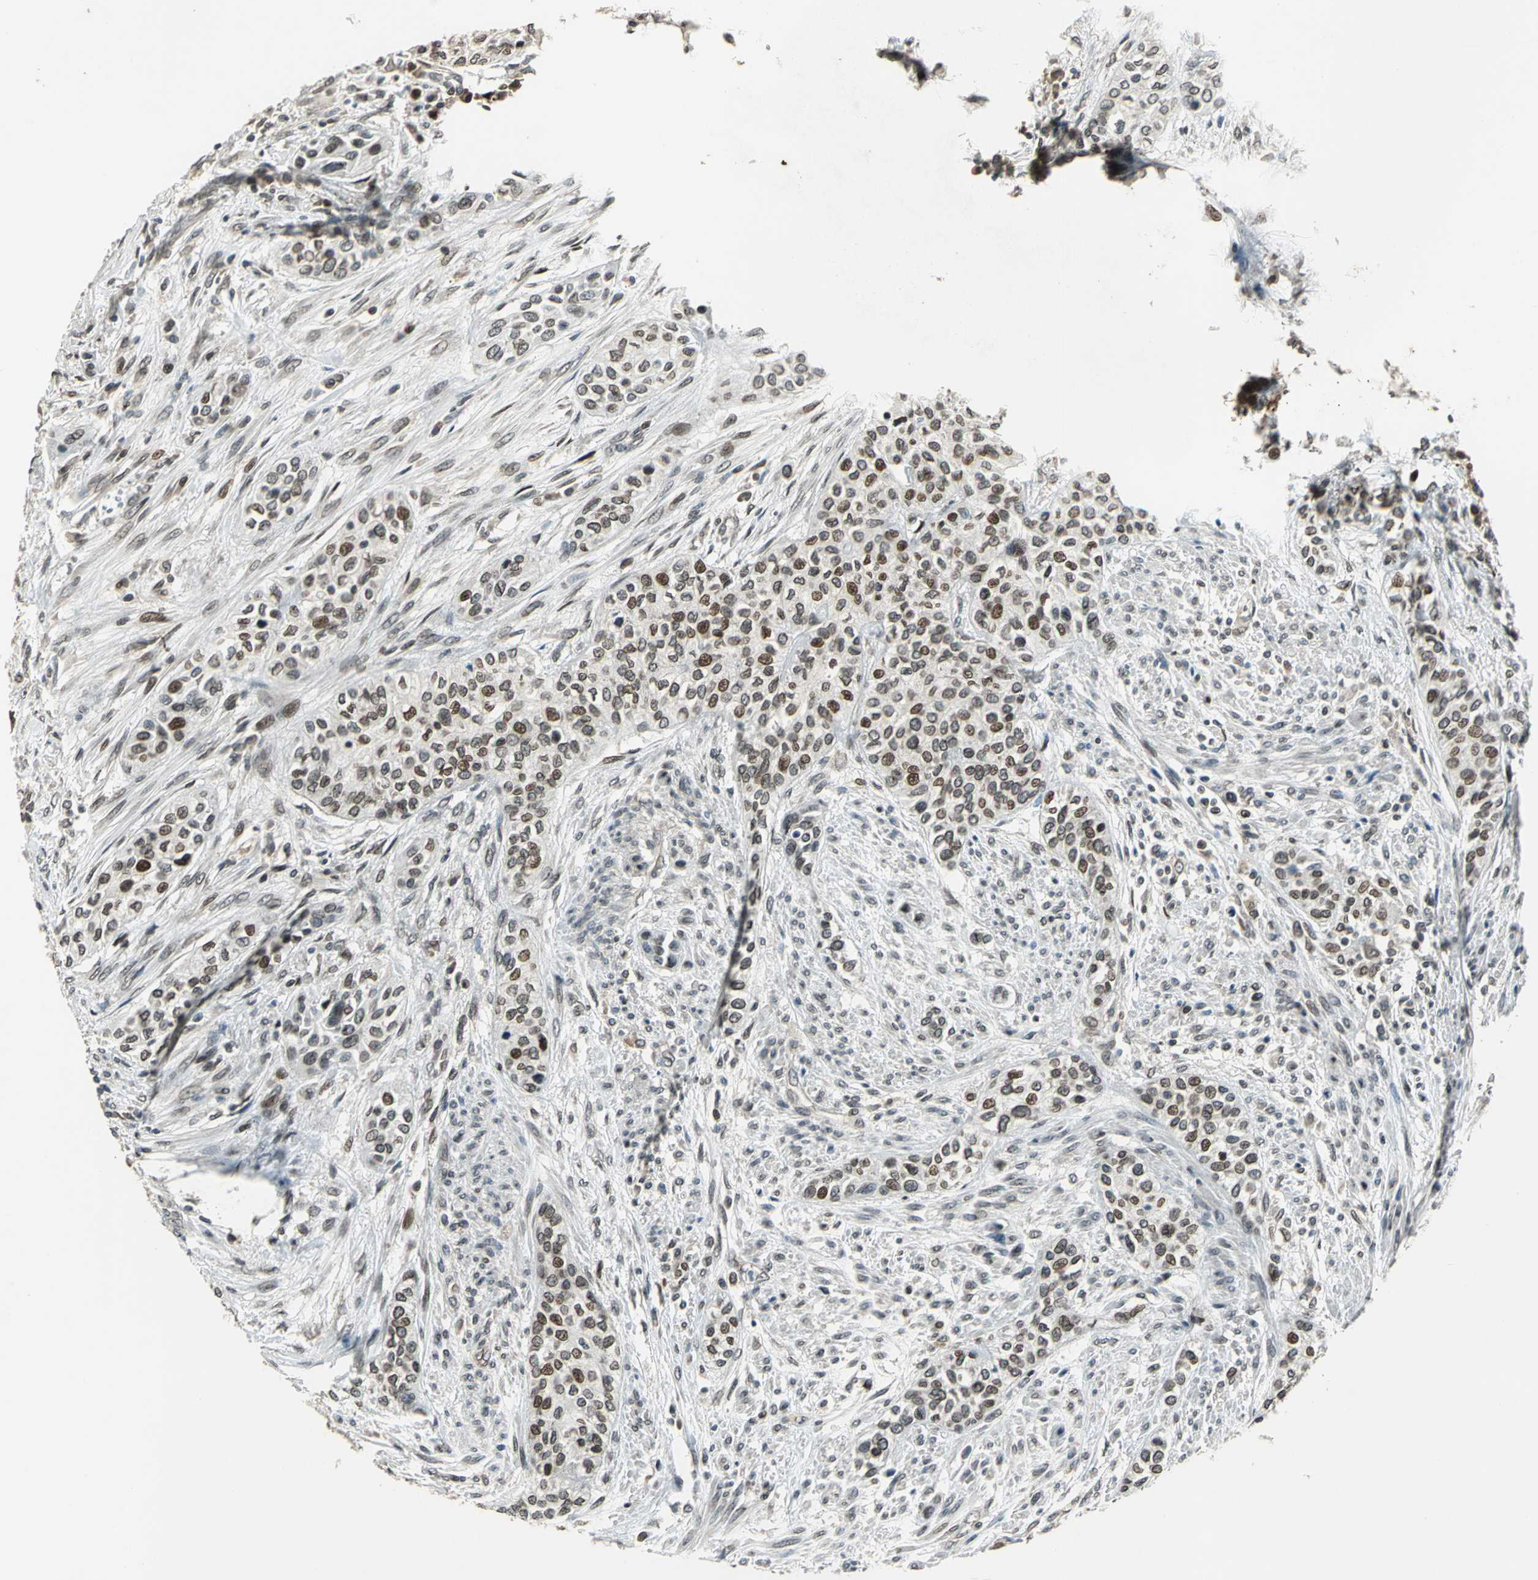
{"staining": {"intensity": "moderate", "quantity": "25%-75%", "location": "cytoplasmic/membranous,nuclear"}, "tissue": "urothelial cancer", "cell_type": "Tumor cells", "image_type": "cancer", "snomed": [{"axis": "morphology", "description": "Urothelial carcinoma, High grade"}, {"axis": "topography", "description": "Urinary bladder"}], "caption": "This is an image of immunohistochemistry staining of urothelial cancer, which shows moderate staining in the cytoplasmic/membranous and nuclear of tumor cells.", "gene": "BRIP1", "patient": {"sex": "male", "age": 74}}